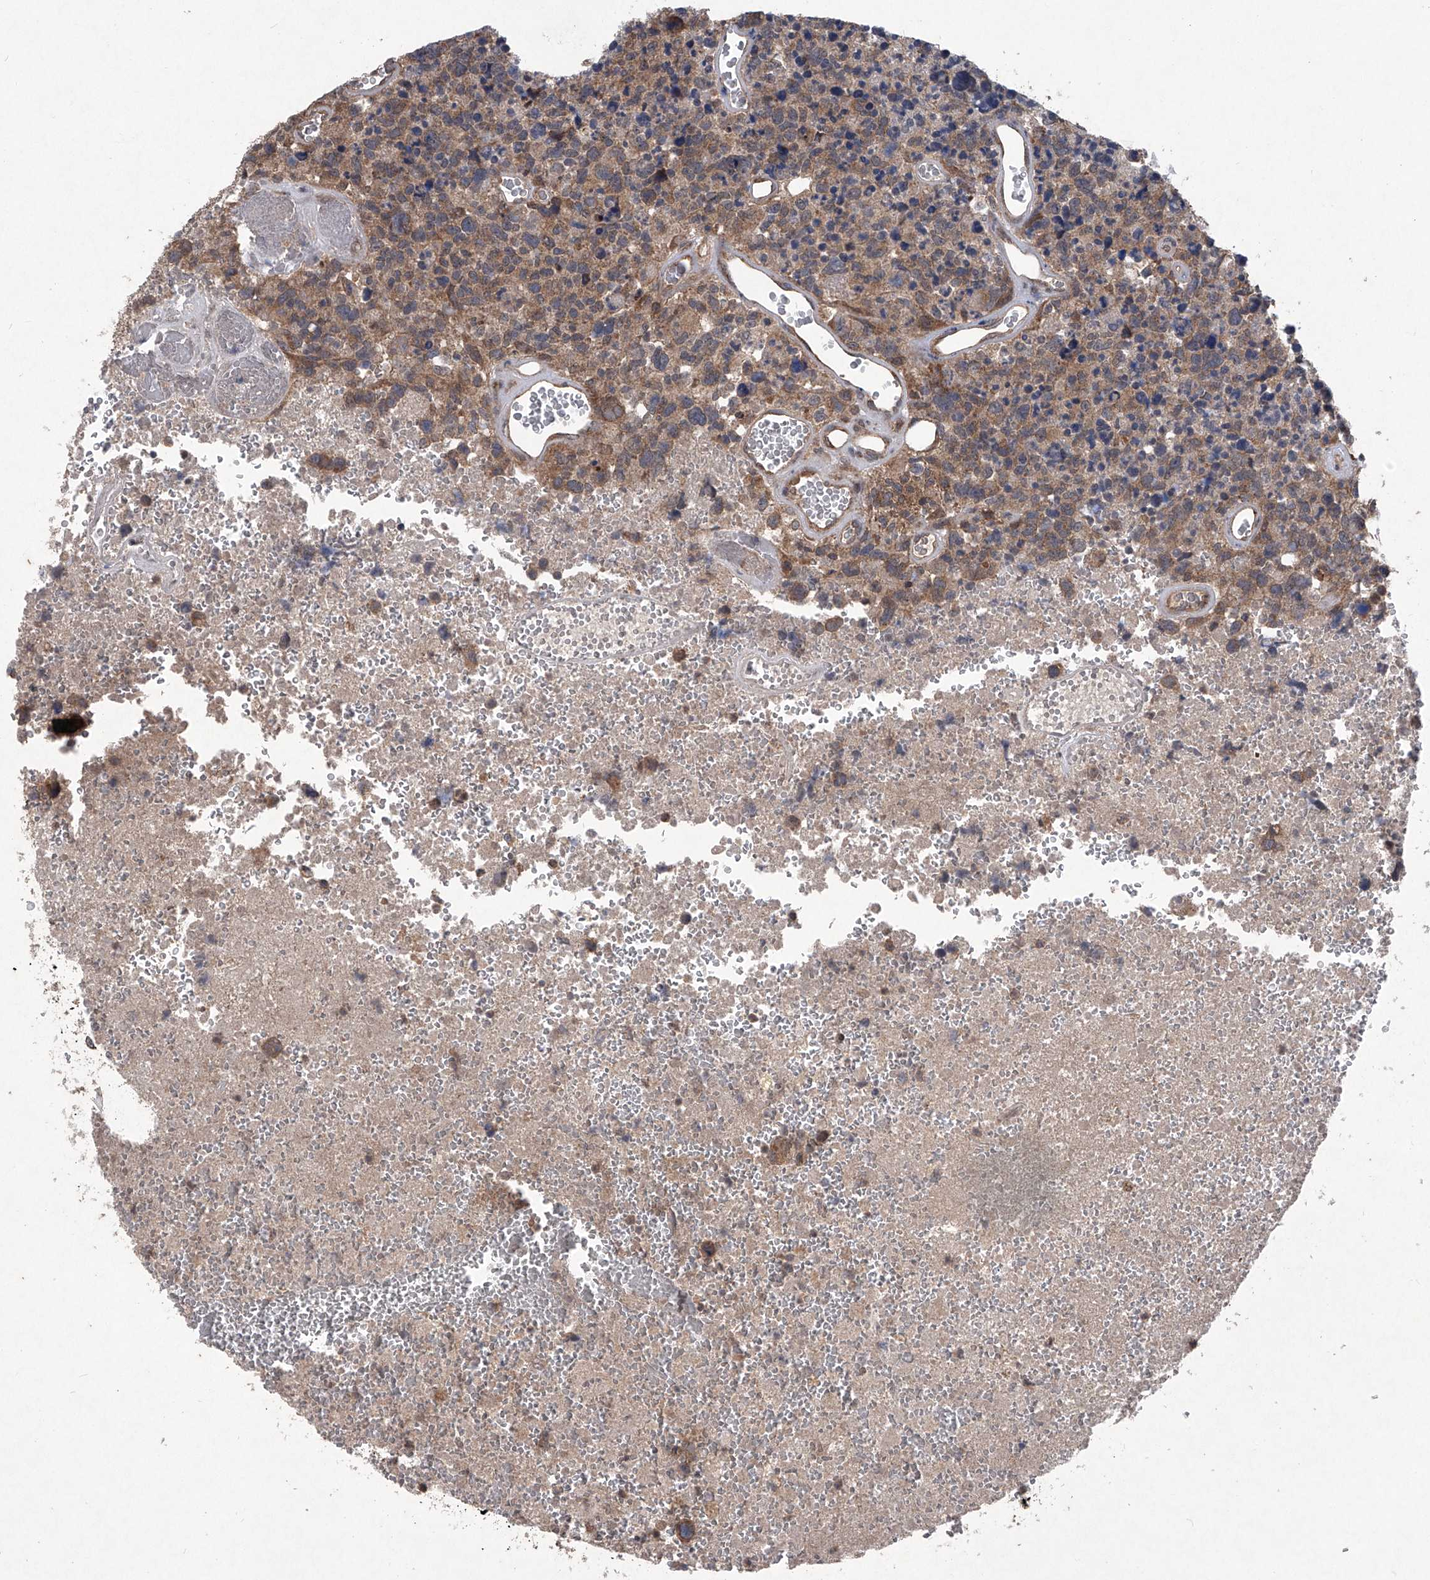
{"staining": {"intensity": "moderate", "quantity": ">75%", "location": "cytoplasmic/membranous"}, "tissue": "glioma", "cell_type": "Tumor cells", "image_type": "cancer", "snomed": [{"axis": "morphology", "description": "Glioma, malignant, High grade"}, {"axis": "topography", "description": "Brain"}], "caption": "DAB (3,3'-diaminobenzidine) immunohistochemical staining of high-grade glioma (malignant) displays moderate cytoplasmic/membranous protein staining in about >75% of tumor cells. Ihc stains the protein in brown and the nuclei are stained blue.", "gene": "SUMF2", "patient": {"sex": "male", "age": 69}}